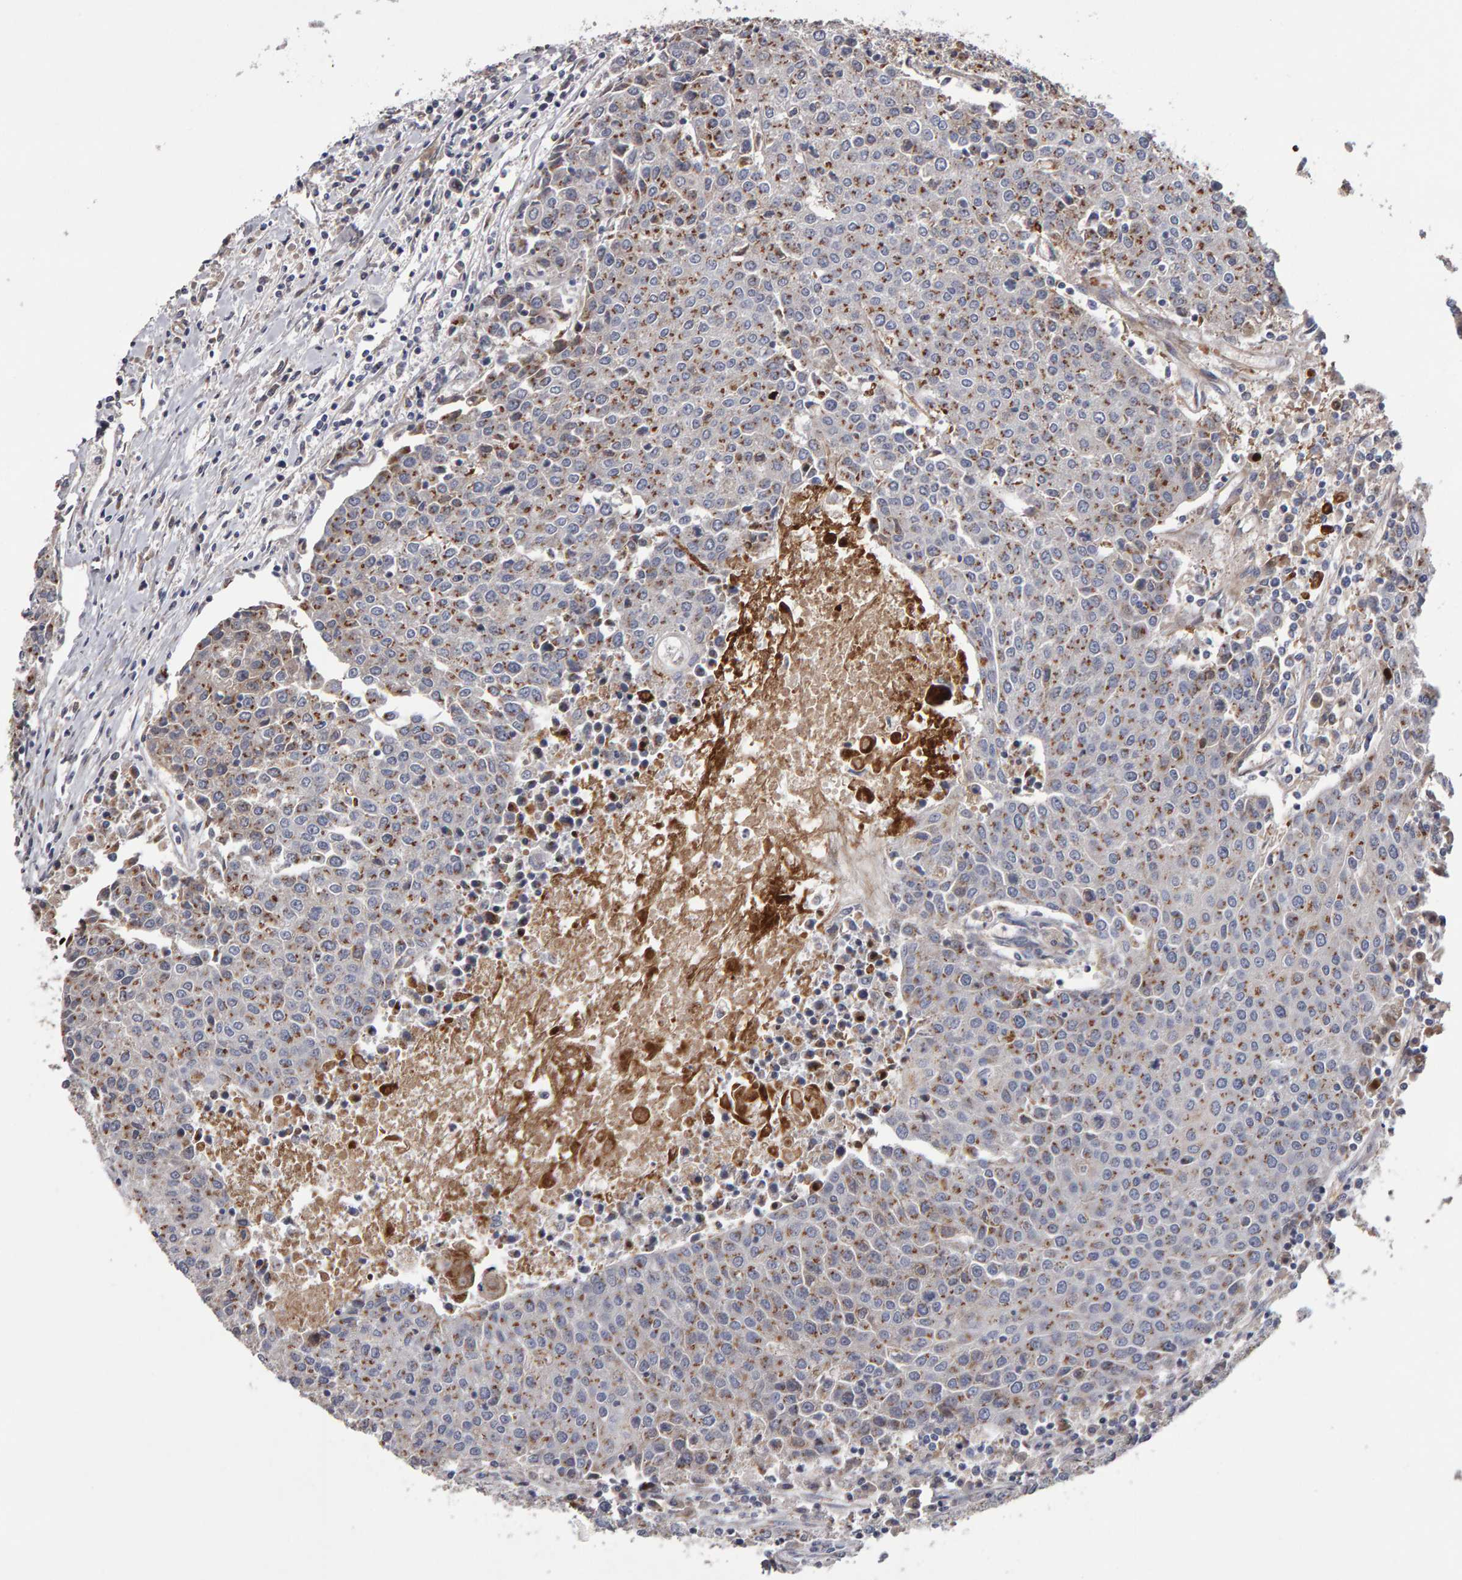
{"staining": {"intensity": "moderate", "quantity": ">75%", "location": "cytoplasmic/membranous"}, "tissue": "urothelial cancer", "cell_type": "Tumor cells", "image_type": "cancer", "snomed": [{"axis": "morphology", "description": "Urothelial carcinoma, High grade"}, {"axis": "topography", "description": "Urinary bladder"}], "caption": "Protein expression analysis of human urothelial cancer reveals moderate cytoplasmic/membranous staining in approximately >75% of tumor cells.", "gene": "CANT1", "patient": {"sex": "female", "age": 85}}